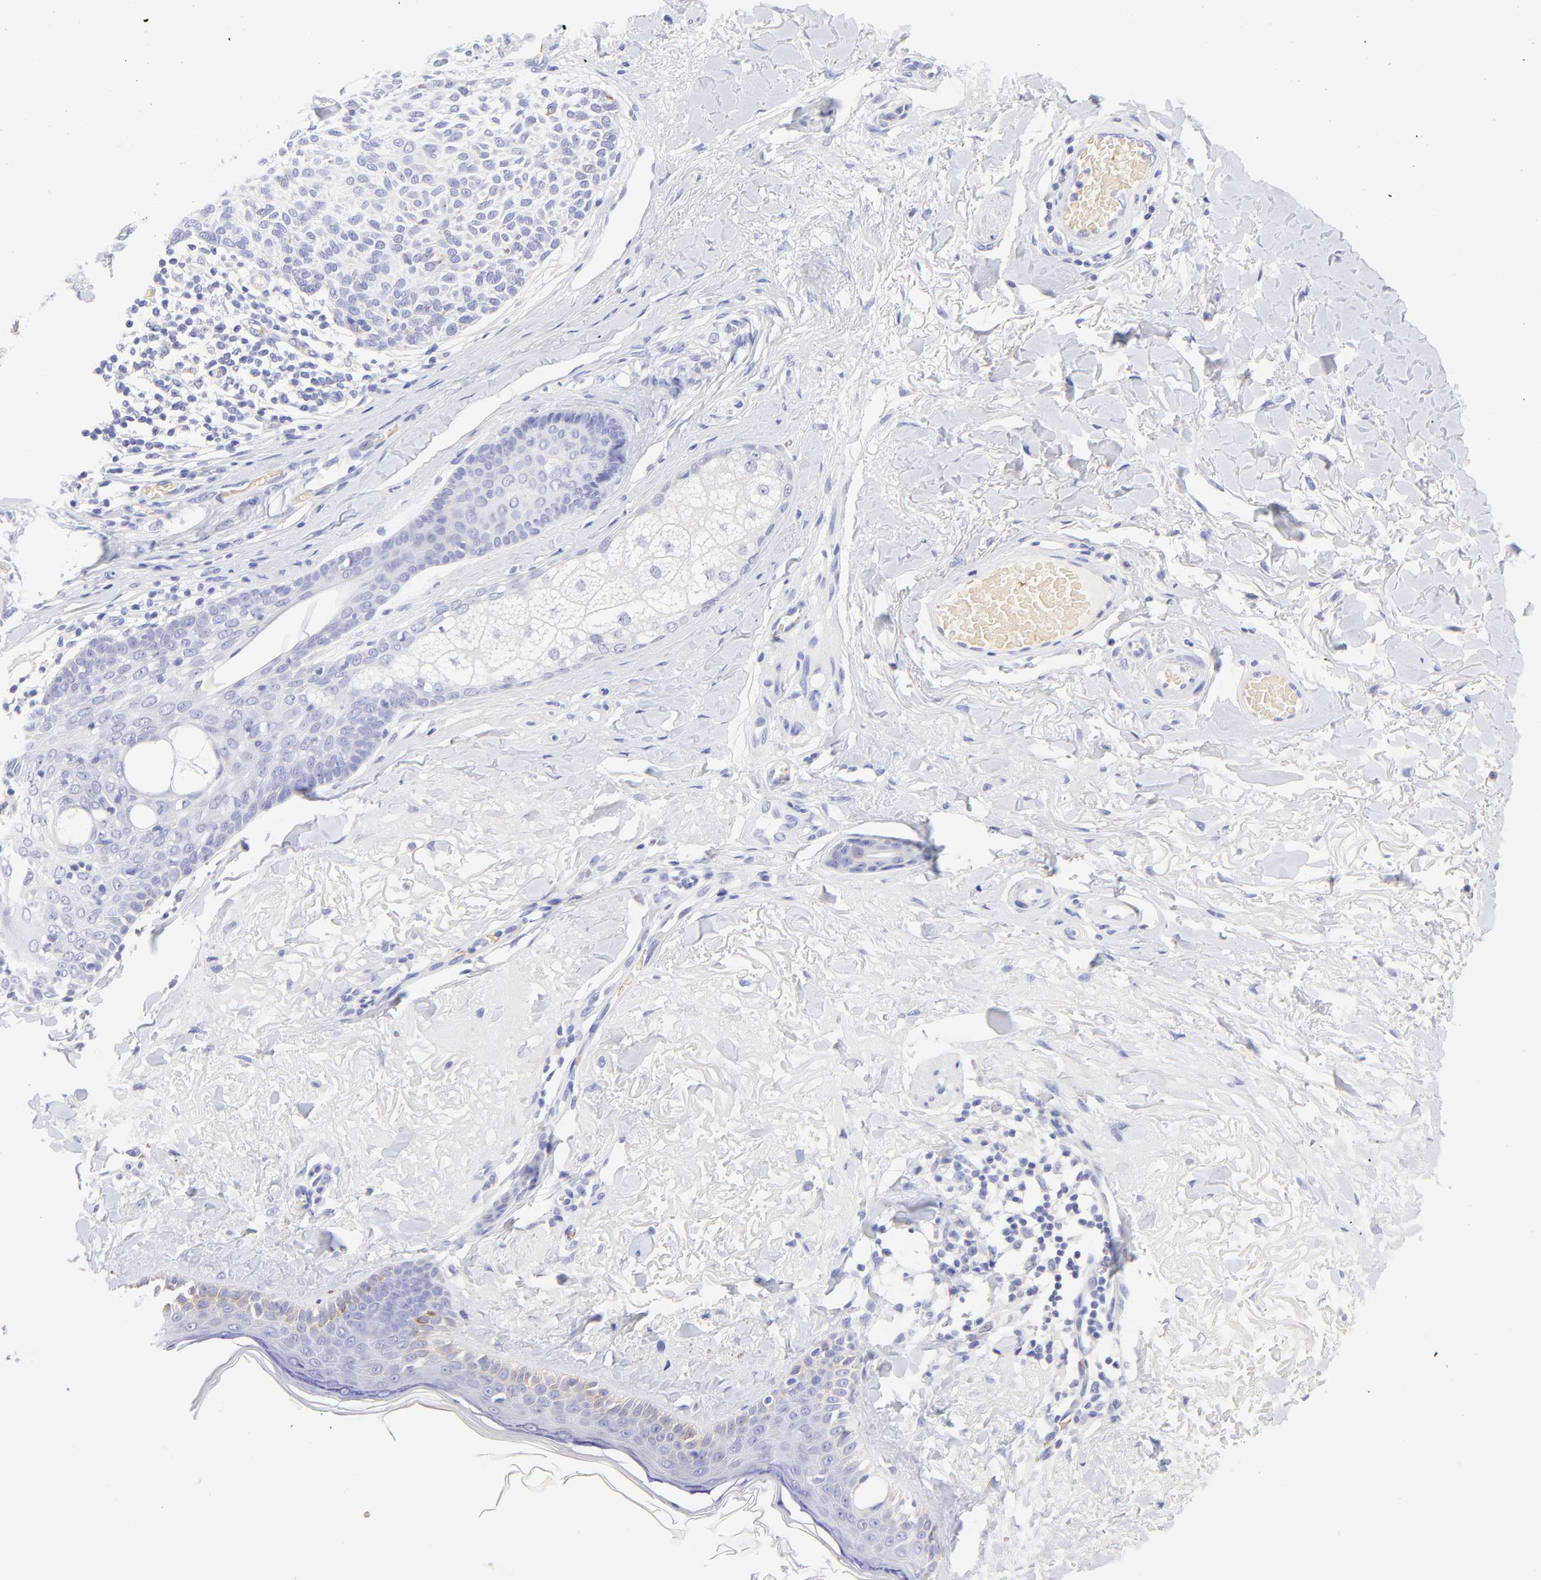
{"staining": {"intensity": "negative", "quantity": "none", "location": "none"}, "tissue": "skin cancer", "cell_type": "Tumor cells", "image_type": "cancer", "snomed": [{"axis": "morphology", "description": "Normal tissue, NOS"}, {"axis": "morphology", "description": "Basal cell carcinoma"}, {"axis": "topography", "description": "Skin"}], "caption": "High power microscopy micrograph of an immunohistochemistry micrograph of skin cancer, revealing no significant staining in tumor cells.", "gene": "FRMPD3", "patient": {"sex": "female", "age": 70}}